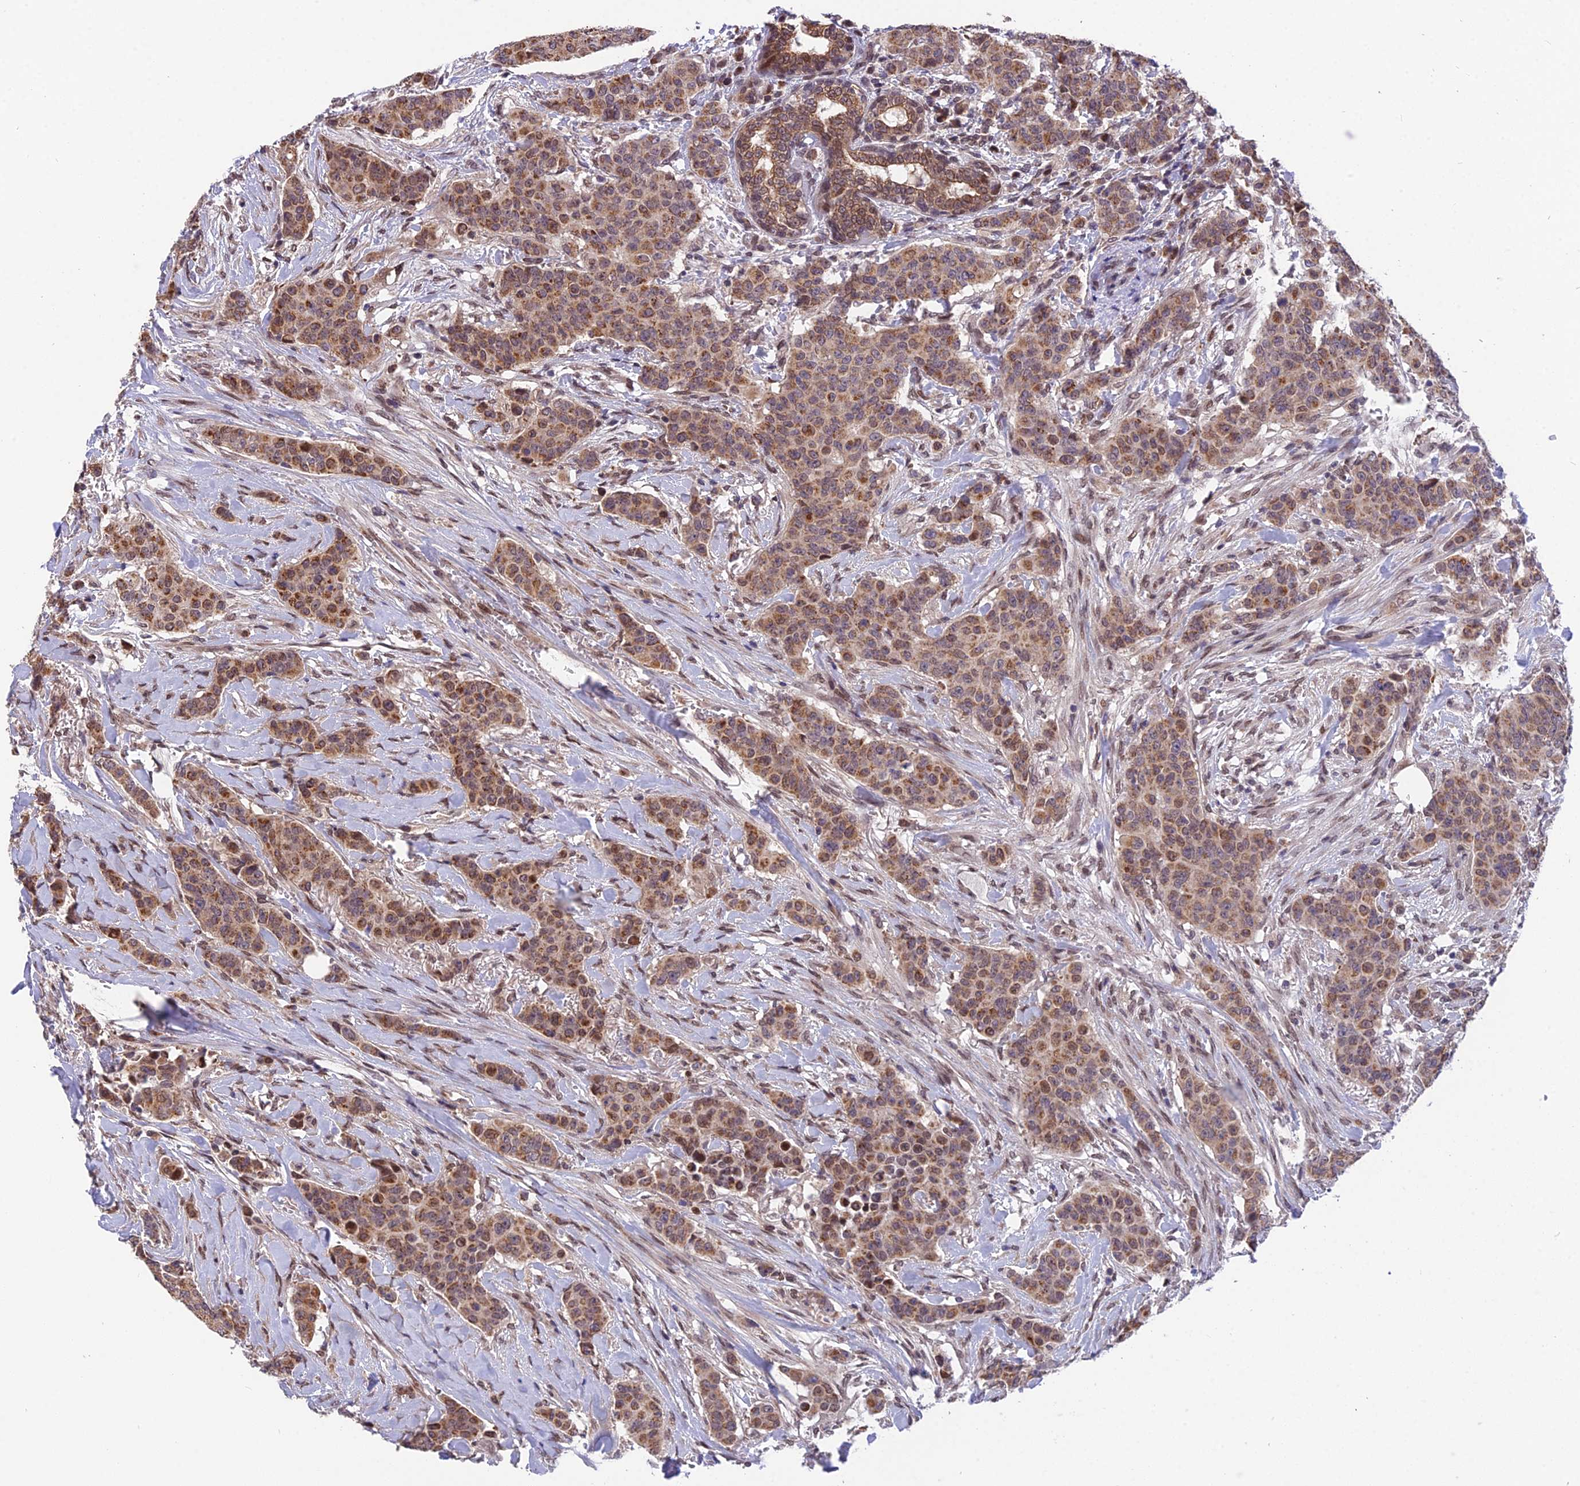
{"staining": {"intensity": "moderate", "quantity": ">75%", "location": "cytoplasmic/membranous"}, "tissue": "breast cancer", "cell_type": "Tumor cells", "image_type": "cancer", "snomed": [{"axis": "morphology", "description": "Duct carcinoma"}, {"axis": "topography", "description": "Breast"}], "caption": "Immunohistochemistry (IHC) (DAB (3,3'-diaminobenzidine)) staining of invasive ductal carcinoma (breast) exhibits moderate cytoplasmic/membranous protein positivity in approximately >75% of tumor cells.", "gene": "CYP2R1", "patient": {"sex": "female", "age": 40}}